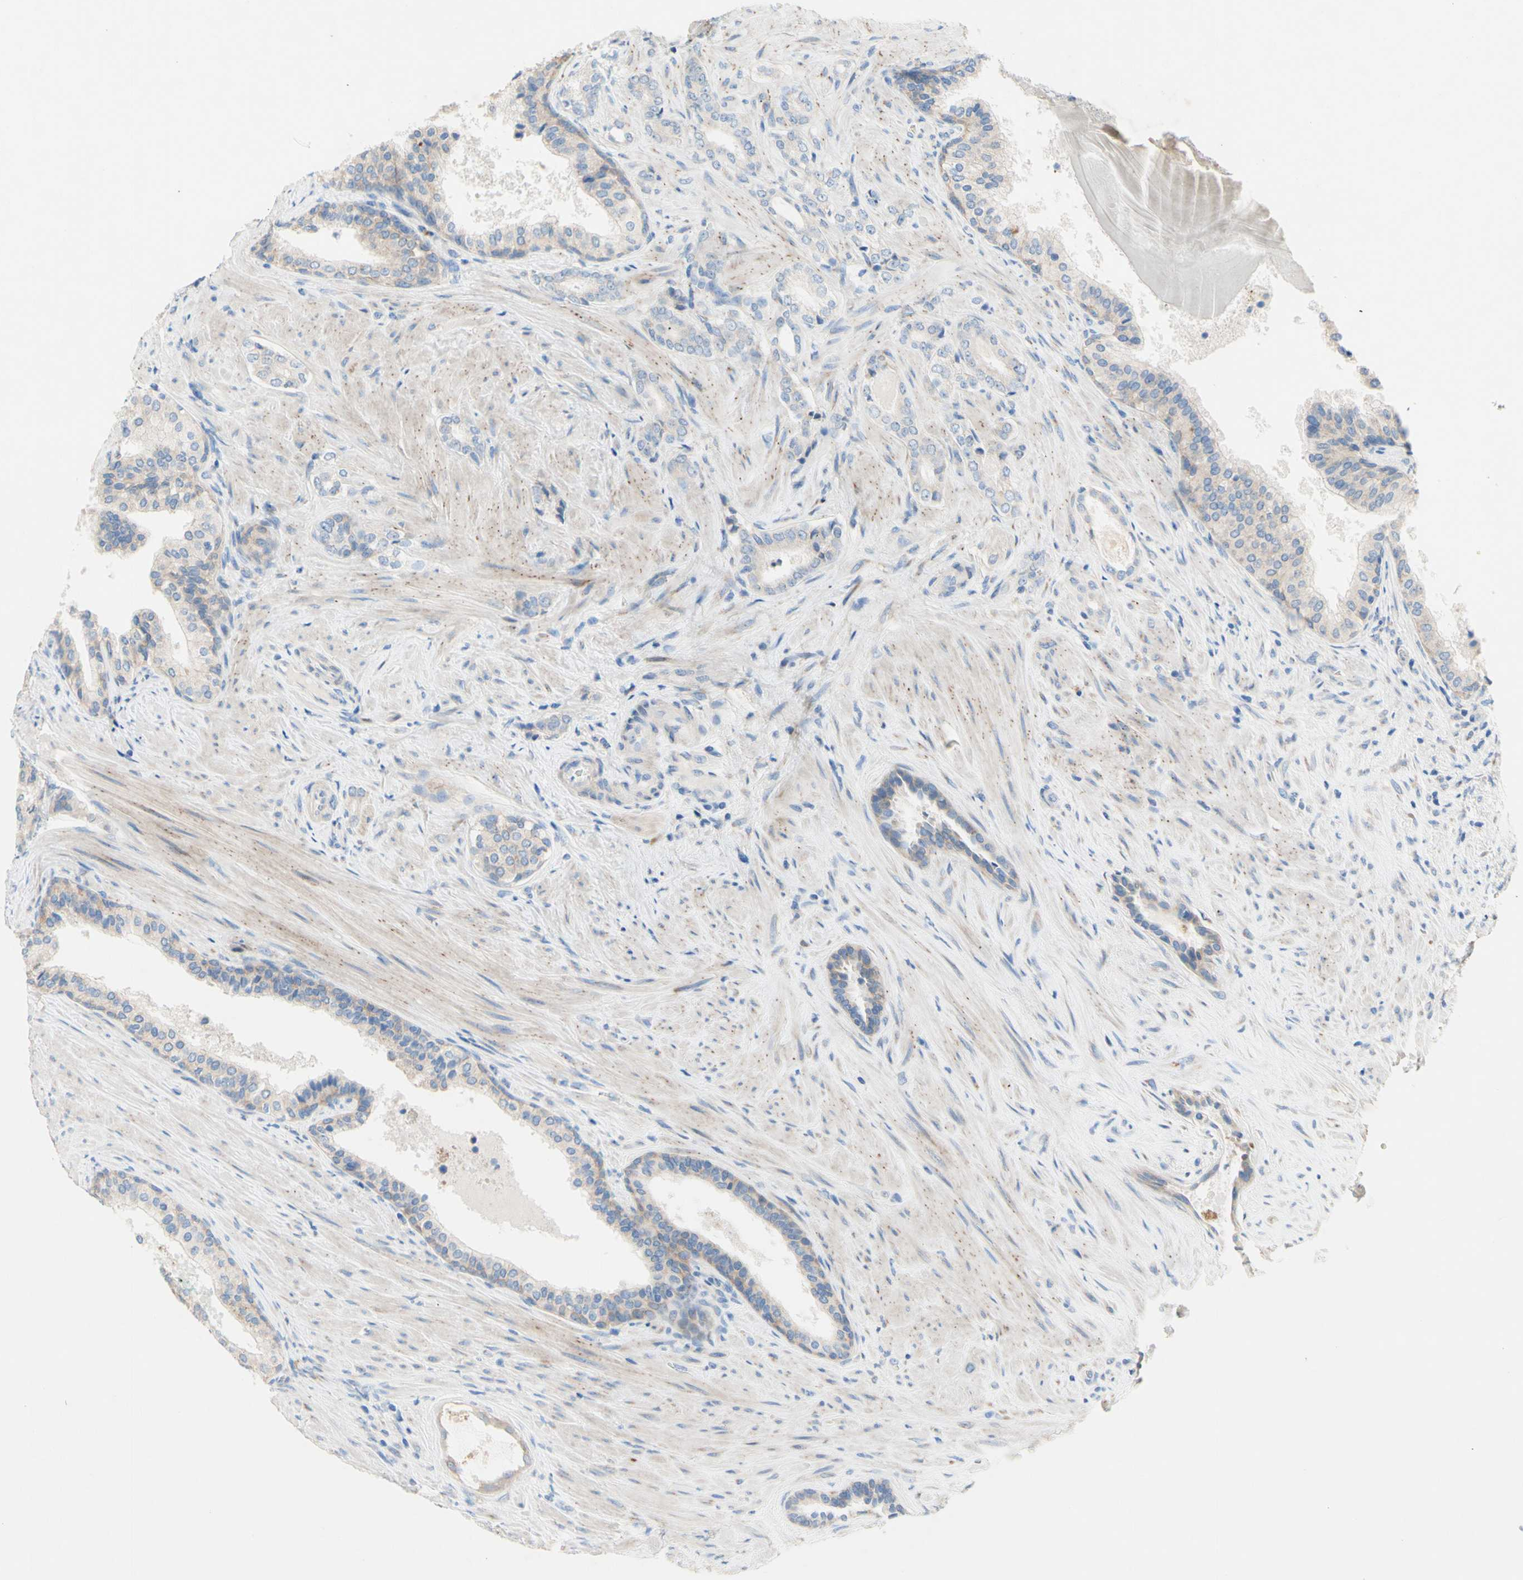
{"staining": {"intensity": "negative", "quantity": "none", "location": "none"}, "tissue": "prostate cancer", "cell_type": "Tumor cells", "image_type": "cancer", "snomed": [{"axis": "morphology", "description": "Adenocarcinoma, Low grade"}, {"axis": "topography", "description": "Prostate"}], "caption": "Protein analysis of prostate adenocarcinoma (low-grade) reveals no significant positivity in tumor cells.", "gene": "TMIGD2", "patient": {"sex": "male", "age": 60}}